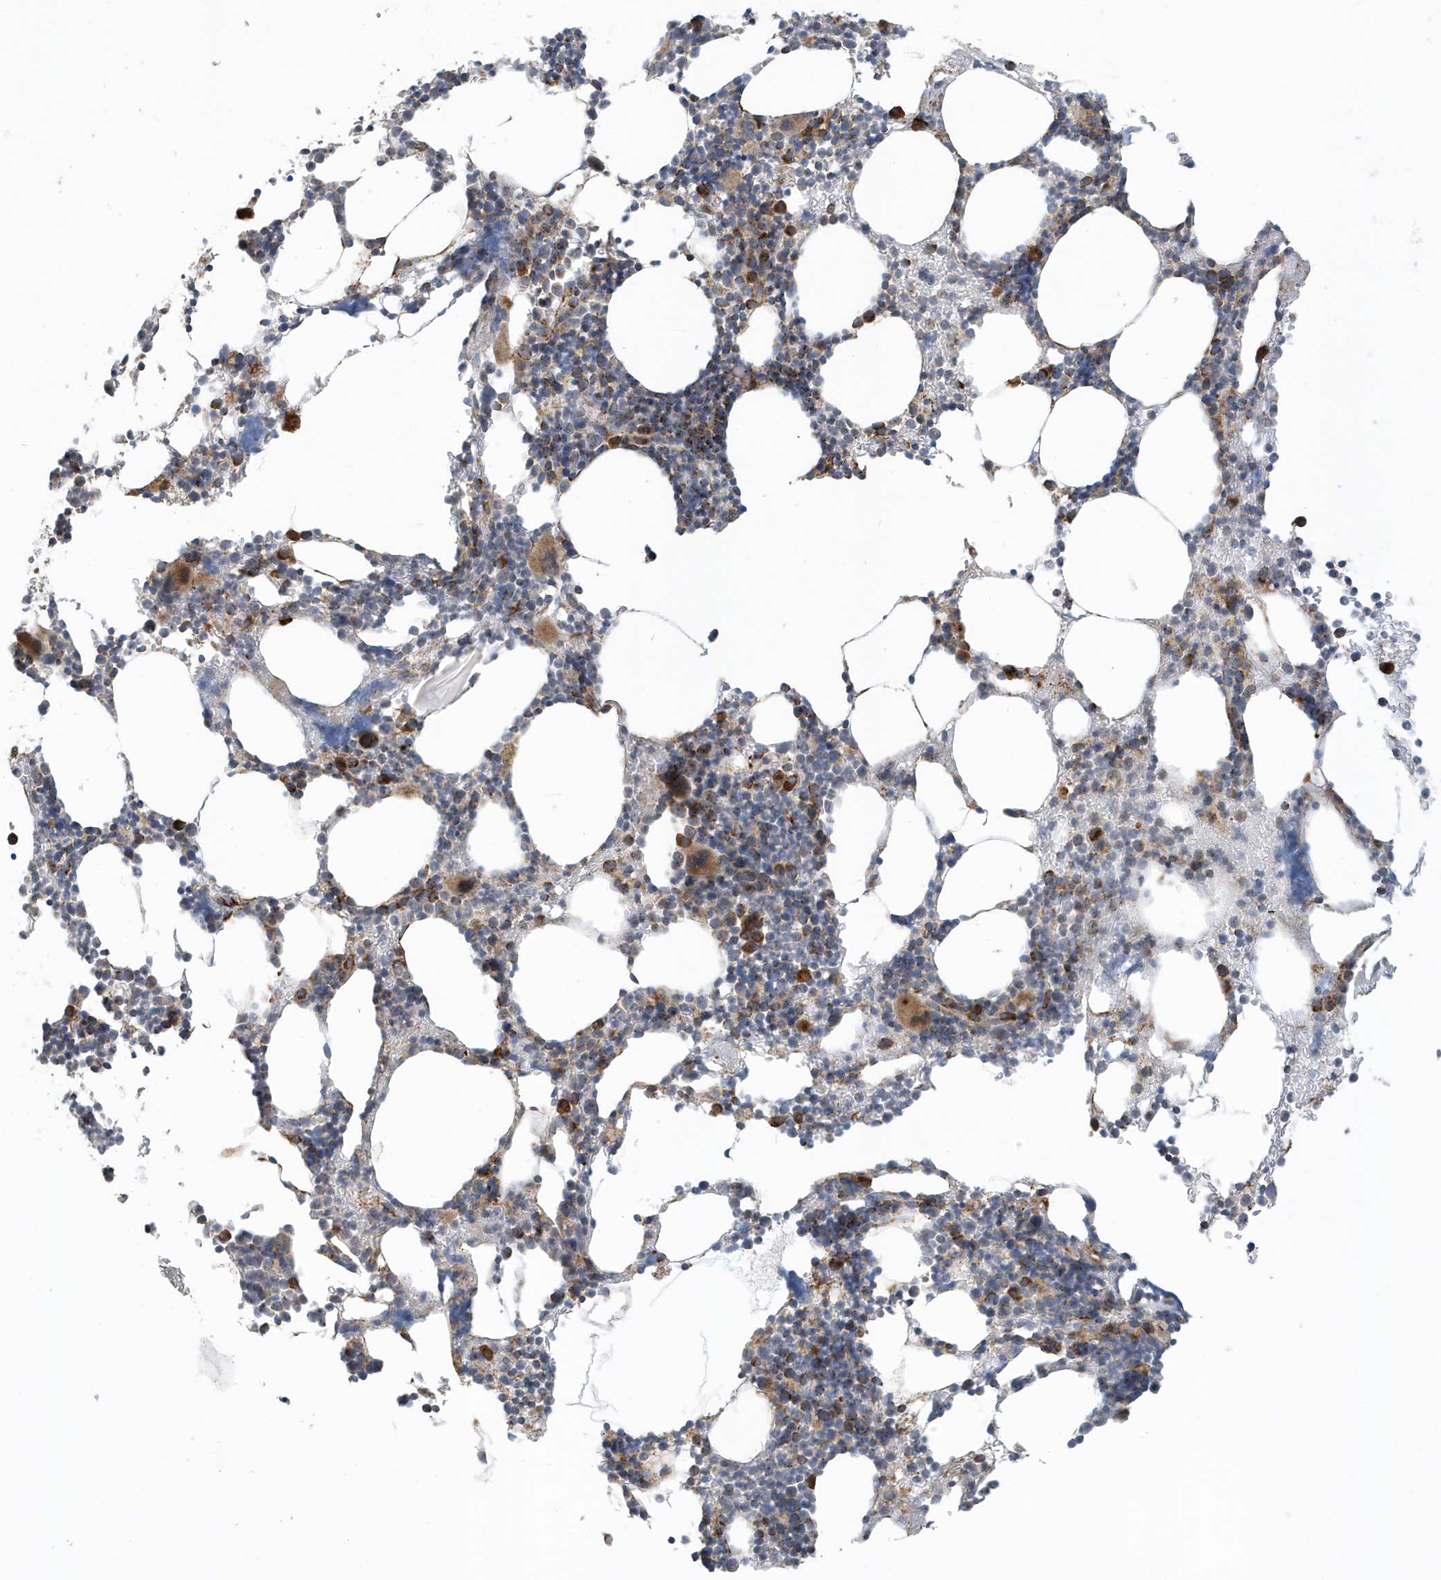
{"staining": {"intensity": "strong", "quantity": "25%-75%", "location": "cytoplasmic/membranous"}, "tissue": "bone marrow", "cell_type": "Hematopoietic cells", "image_type": "normal", "snomed": [{"axis": "morphology", "description": "Normal tissue, NOS"}, {"axis": "topography", "description": "Bone marrow"}], "caption": "DAB (3,3'-diaminobenzidine) immunohistochemical staining of benign bone marrow demonstrates strong cytoplasmic/membranous protein positivity in about 25%-75% of hematopoietic cells.", "gene": "MAN1A1", "patient": {"sex": "male"}}